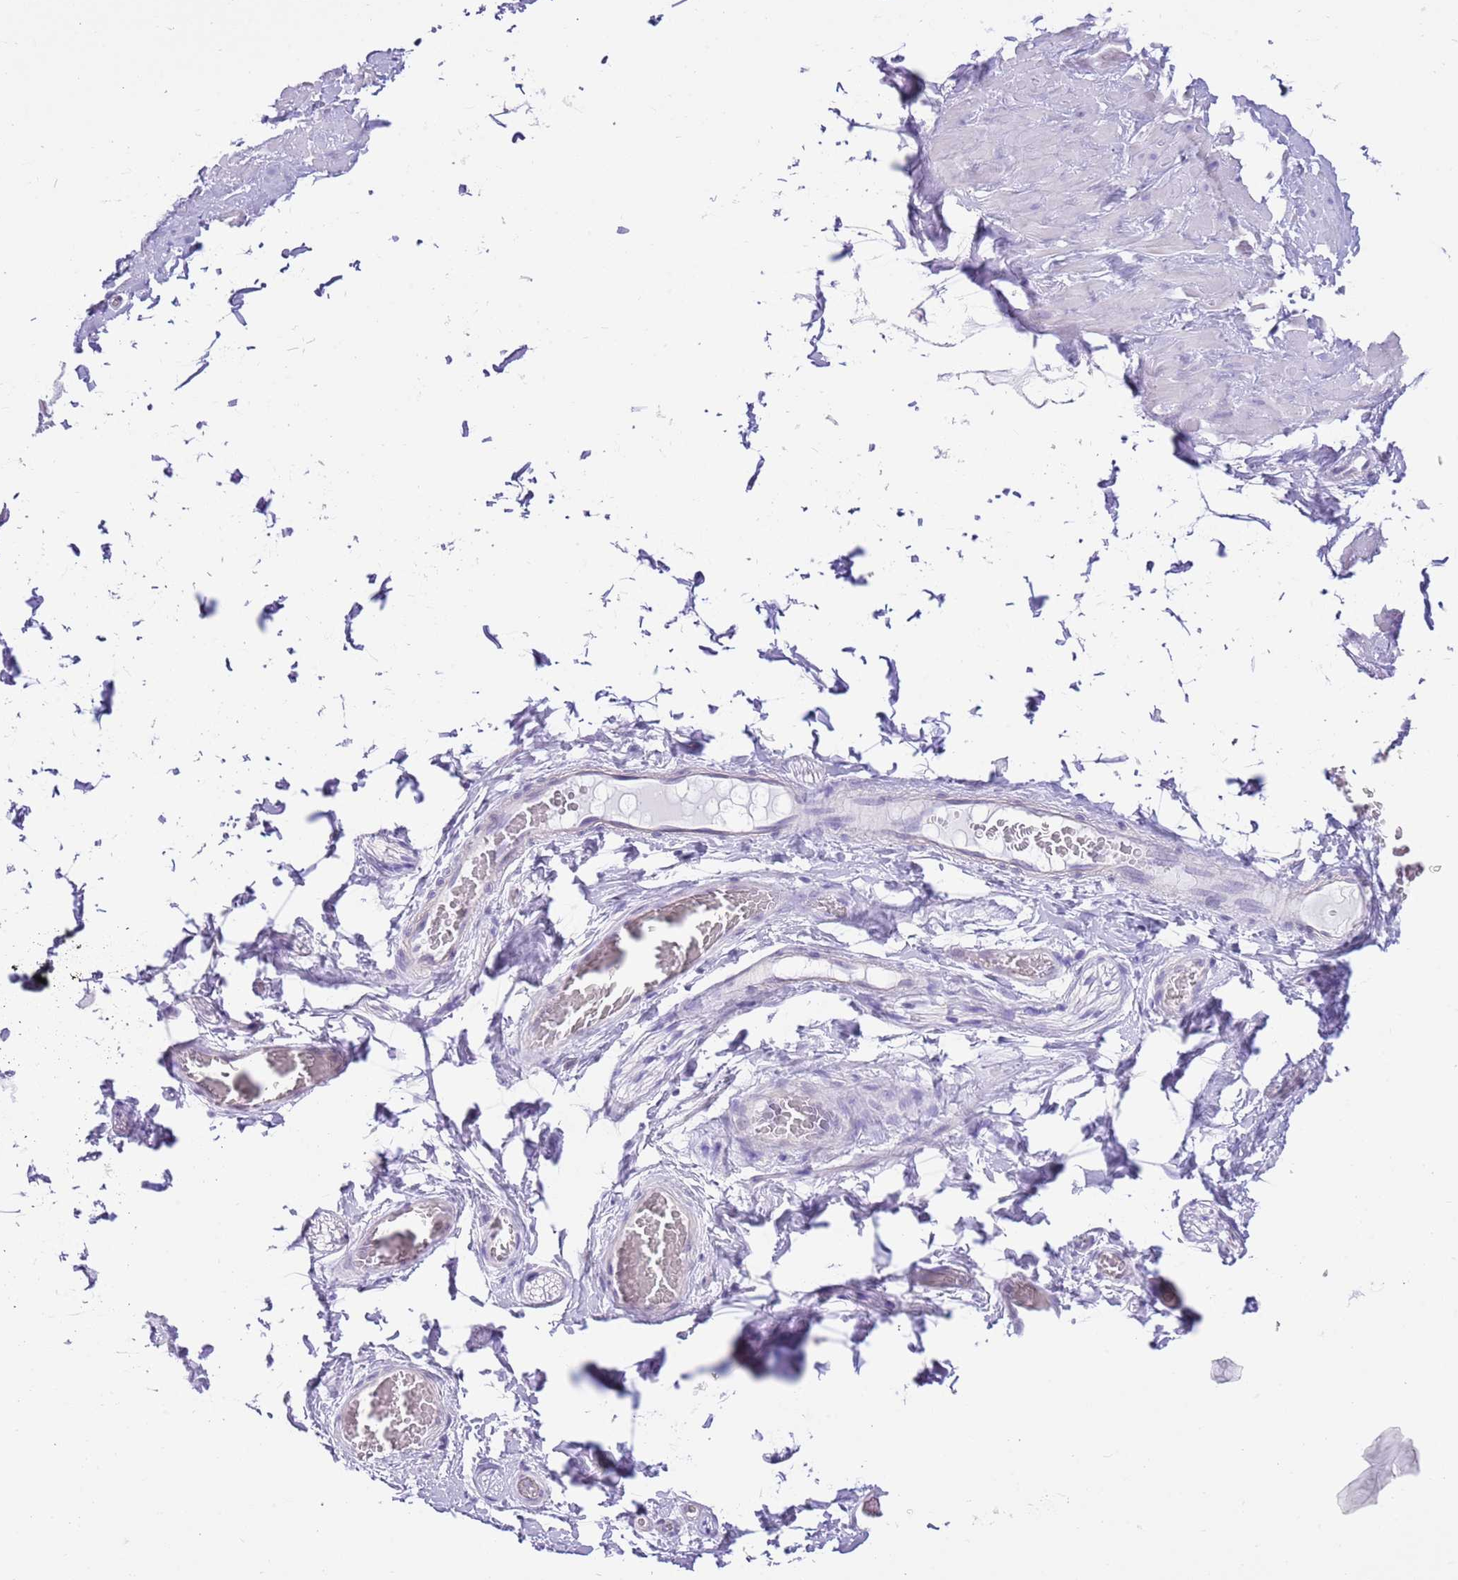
{"staining": {"intensity": "negative", "quantity": "none", "location": "none"}, "tissue": "adipose tissue", "cell_type": "Adipocytes", "image_type": "normal", "snomed": [{"axis": "morphology", "description": "Normal tissue, NOS"}, {"axis": "topography", "description": "Soft tissue"}, {"axis": "topography", "description": "Adipose tissue"}, {"axis": "topography", "description": "Vascular tissue"}, {"axis": "topography", "description": "Peripheral nerve tissue"}], "caption": "Immunohistochemistry image of benign adipose tissue: human adipose tissue stained with DAB (3,3'-diaminobenzidine) displays no significant protein positivity in adipocytes. Nuclei are stained in blue.", "gene": "DDI2", "patient": {"sex": "male", "age": 46}}